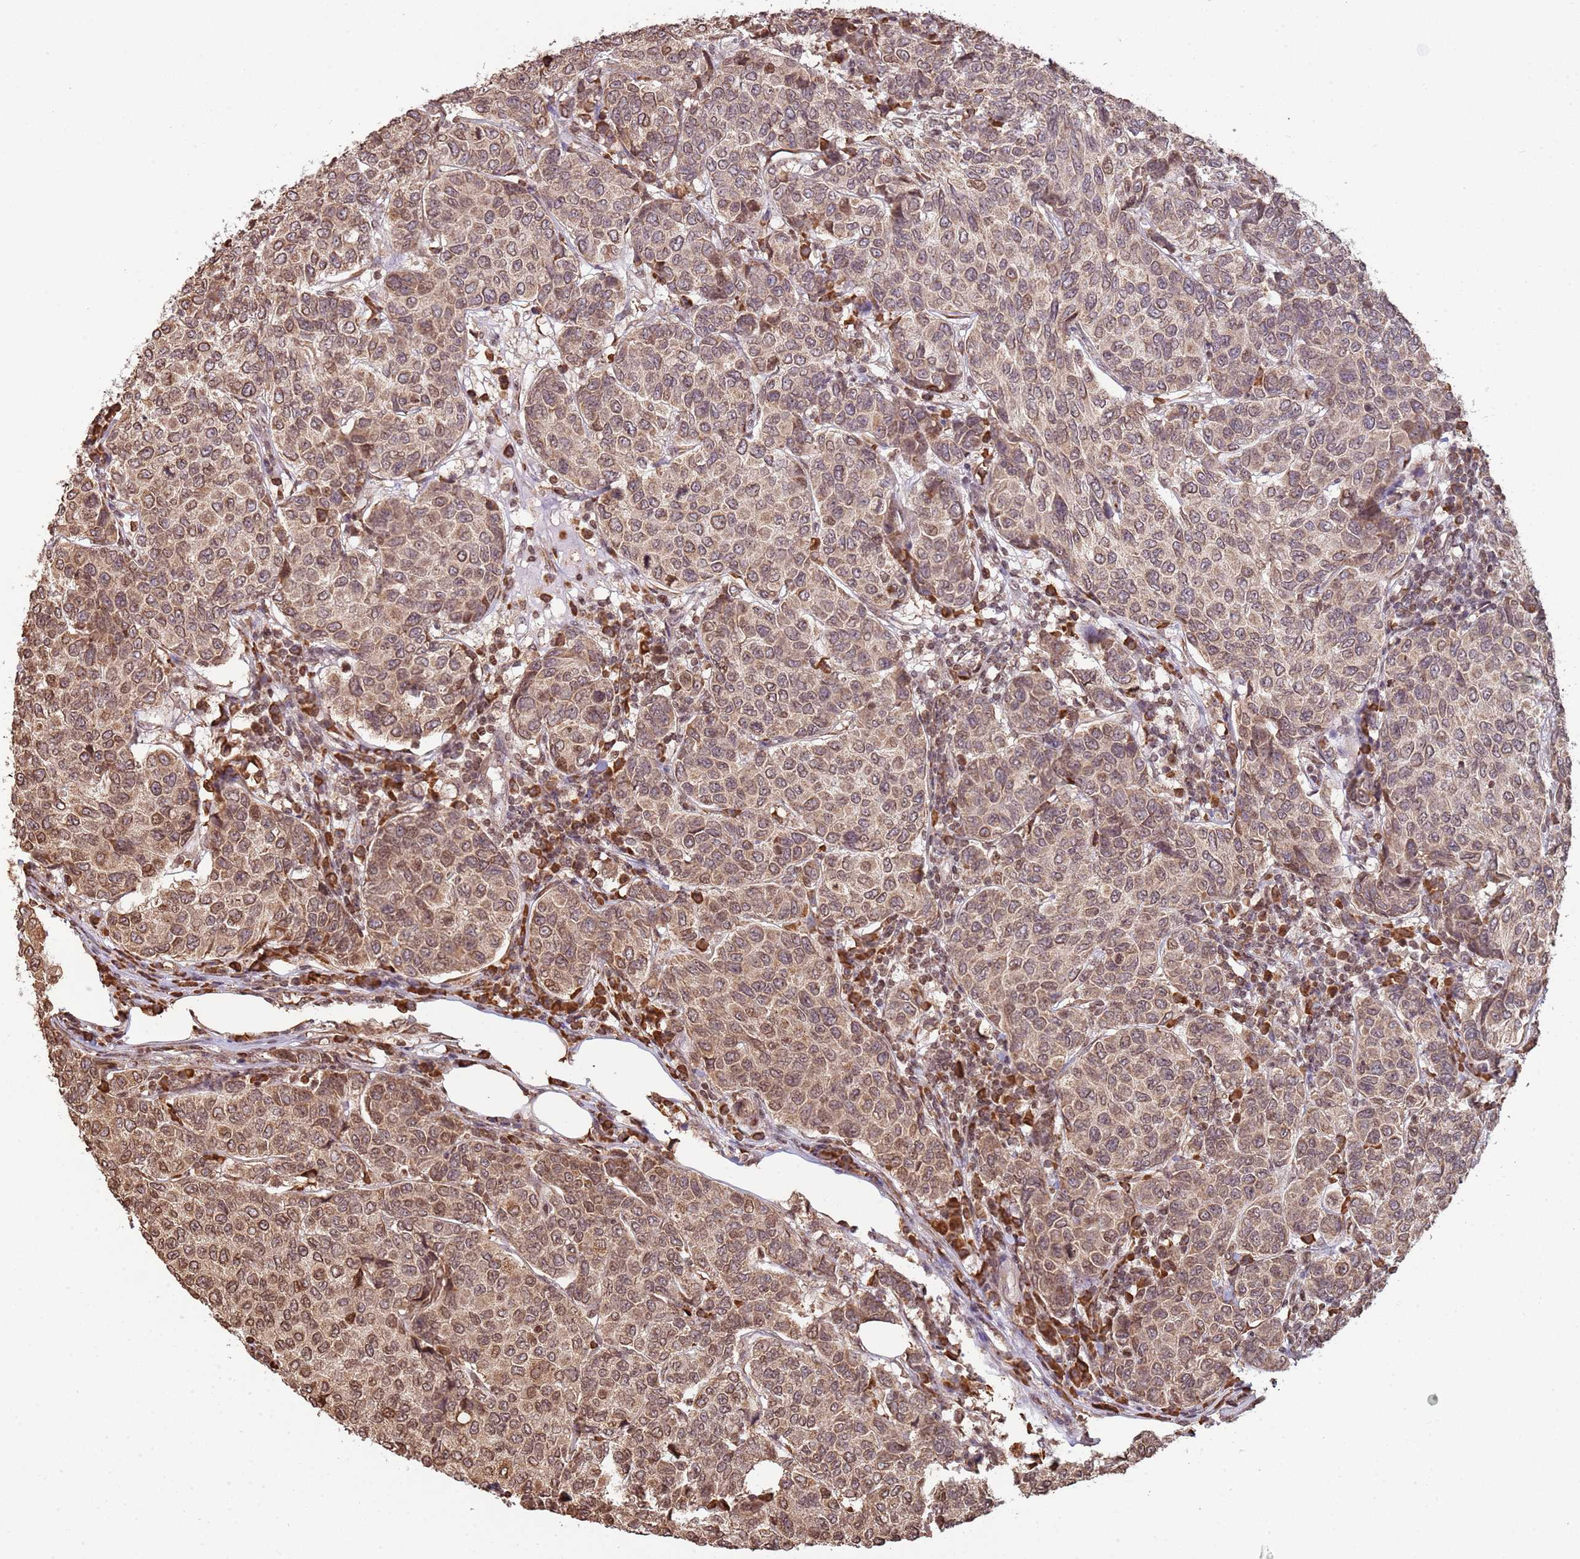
{"staining": {"intensity": "moderate", "quantity": ">75%", "location": "cytoplasmic/membranous,nuclear"}, "tissue": "breast cancer", "cell_type": "Tumor cells", "image_type": "cancer", "snomed": [{"axis": "morphology", "description": "Duct carcinoma"}, {"axis": "topography", "description": "Breast"}], "caption": "Protein expression by immunohistochemistry exhibits moderate cytoplasmic/membranous and nuclear positivity in approximately >75% of tumor cells in breast infiltrating ductal carcinoma.", "gene": "SCAF1", "patient": {"sex": "female", "age": 55}}